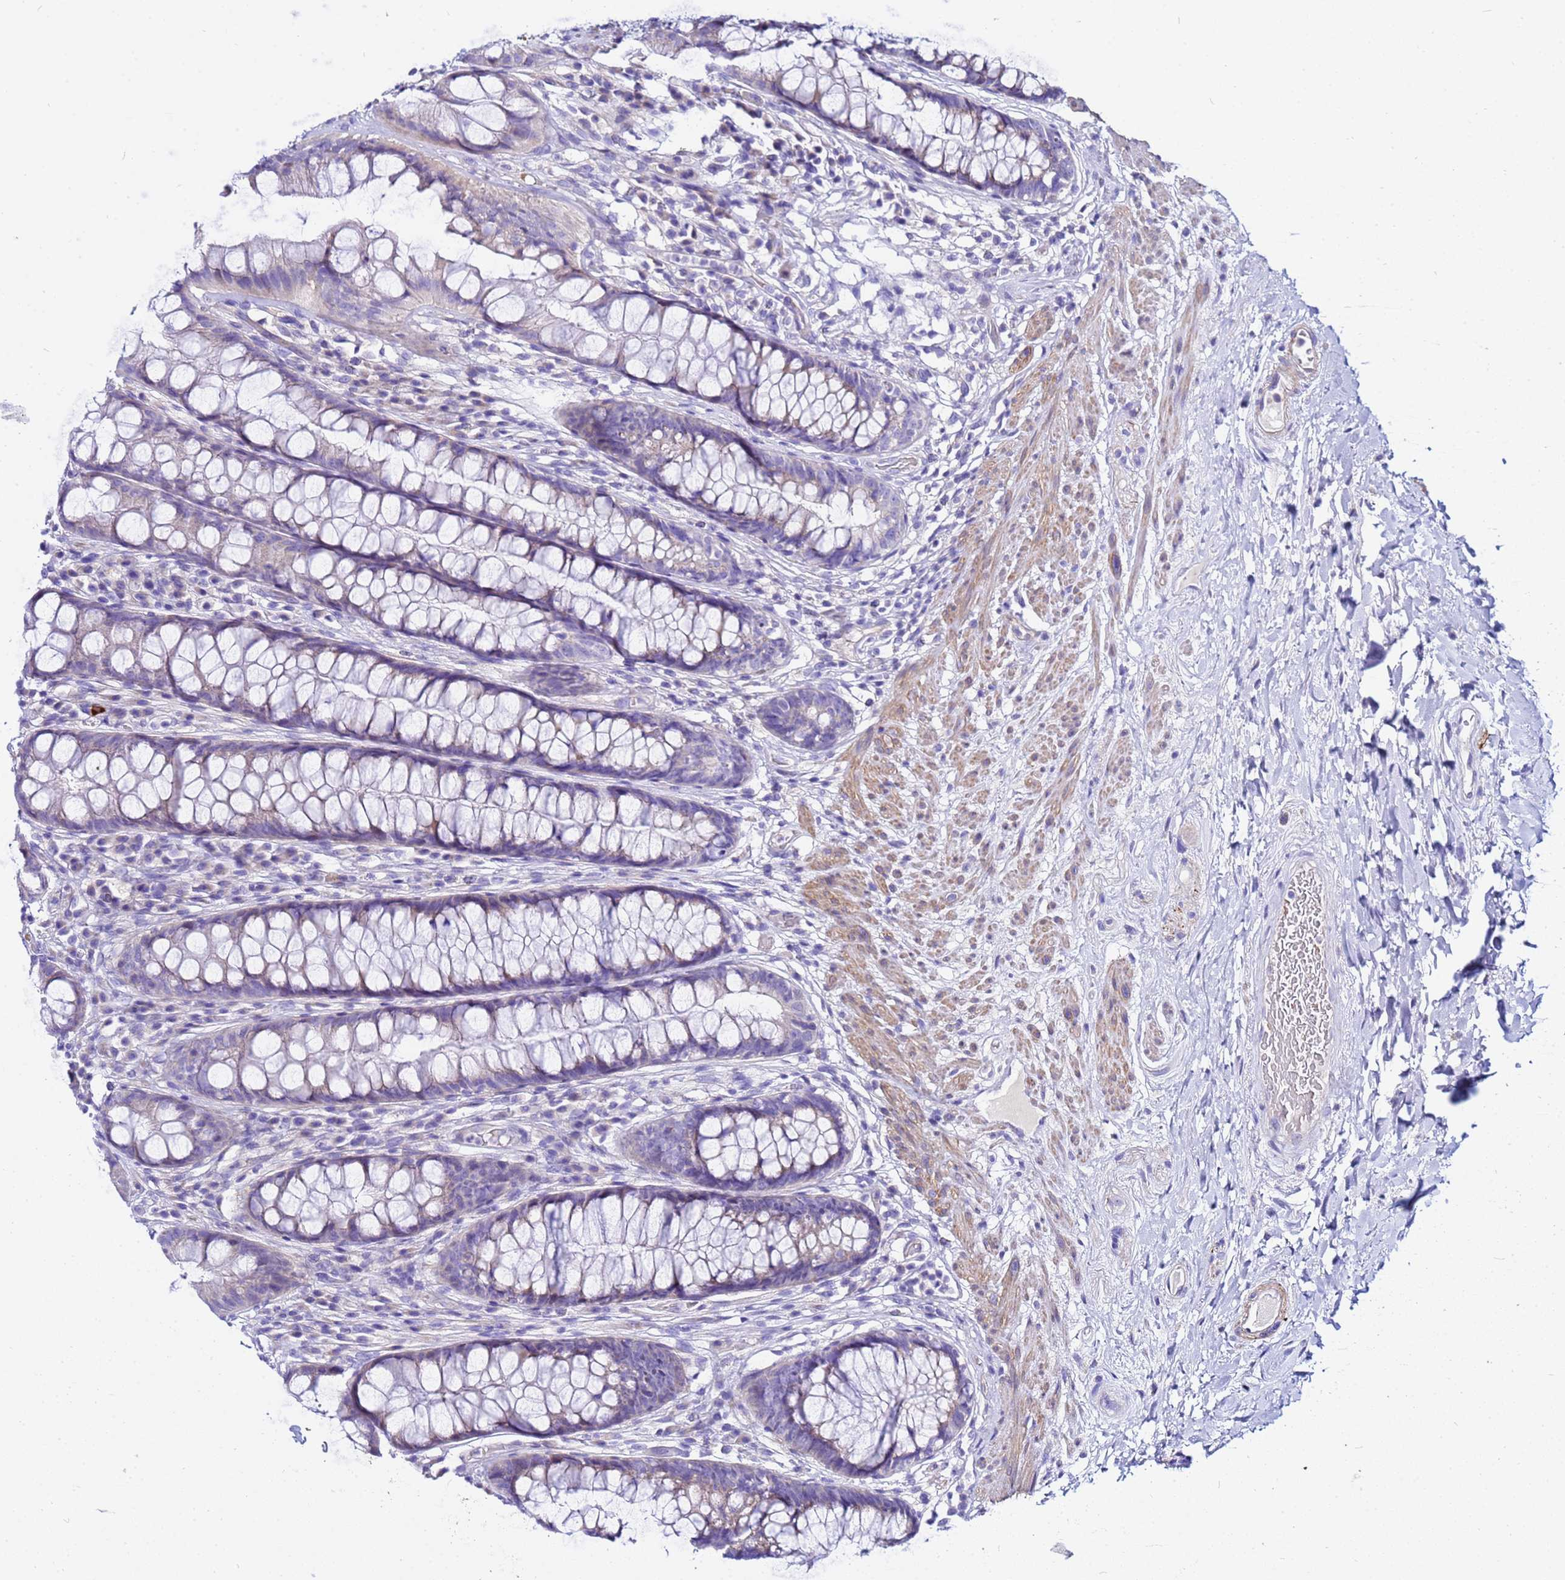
{"staining": {"intensity": "weak", "quantity": "<25%", "location": "cytoplasmic/membranous"}, "tissue": "rectum", "cell_type": "Glandular cells", "image_type": "normal", "snomed": [{"axis": "morphology", "description": "Normal tissue, NOS"}, {"axis": "topography", "description": "Rectum"}], "caption": "Immunohistochemistry (IHC) of benign rectum exhibits no positivity in glandular cells.", "gene": "USP18", "patient": {"sex": "male", "age": 74}}